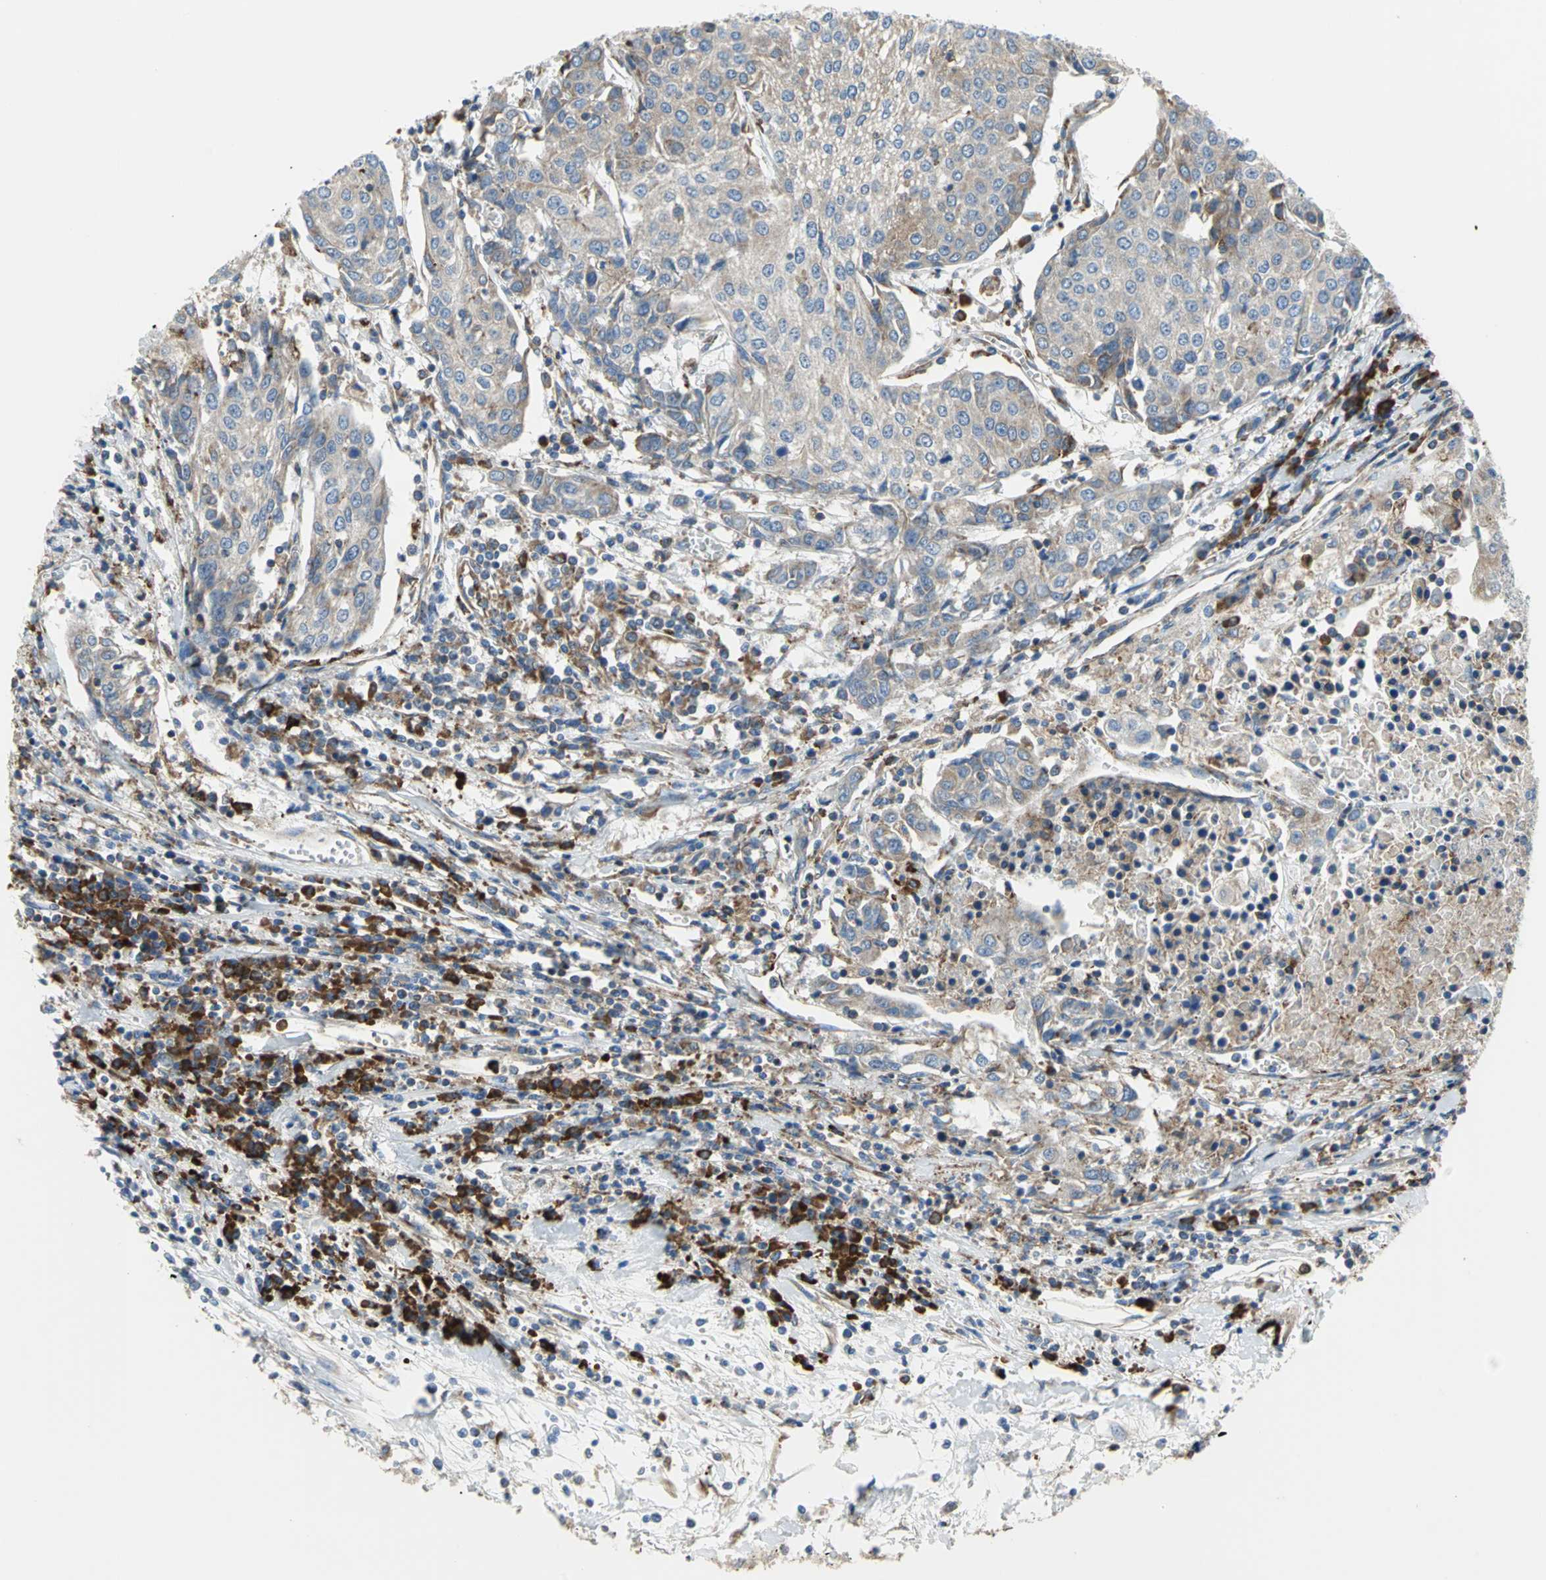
{"staining": {"intensity": "moderate", "quantity": ">75%", "location": "cytoplasmic/membranous"}, "tissue": "urothelial cancer", "cell_type": "Tumor cells", "image_type": "cancer", "snomed": [{"axis": "morphology", "description": "Urothelial carcinoma, High grade"}, {"axis": "topography", "description": "Urinary bladder"}], "caption": "Immunohistochemical staining of human urothelial carcinoma (high-grade) demonstrates medium levels of moderate cytoplasmic/membranous protein staining in about >75% of tumor cells.", "gene": "TULP4", "patient": {"sex": "female", "age": 85}}